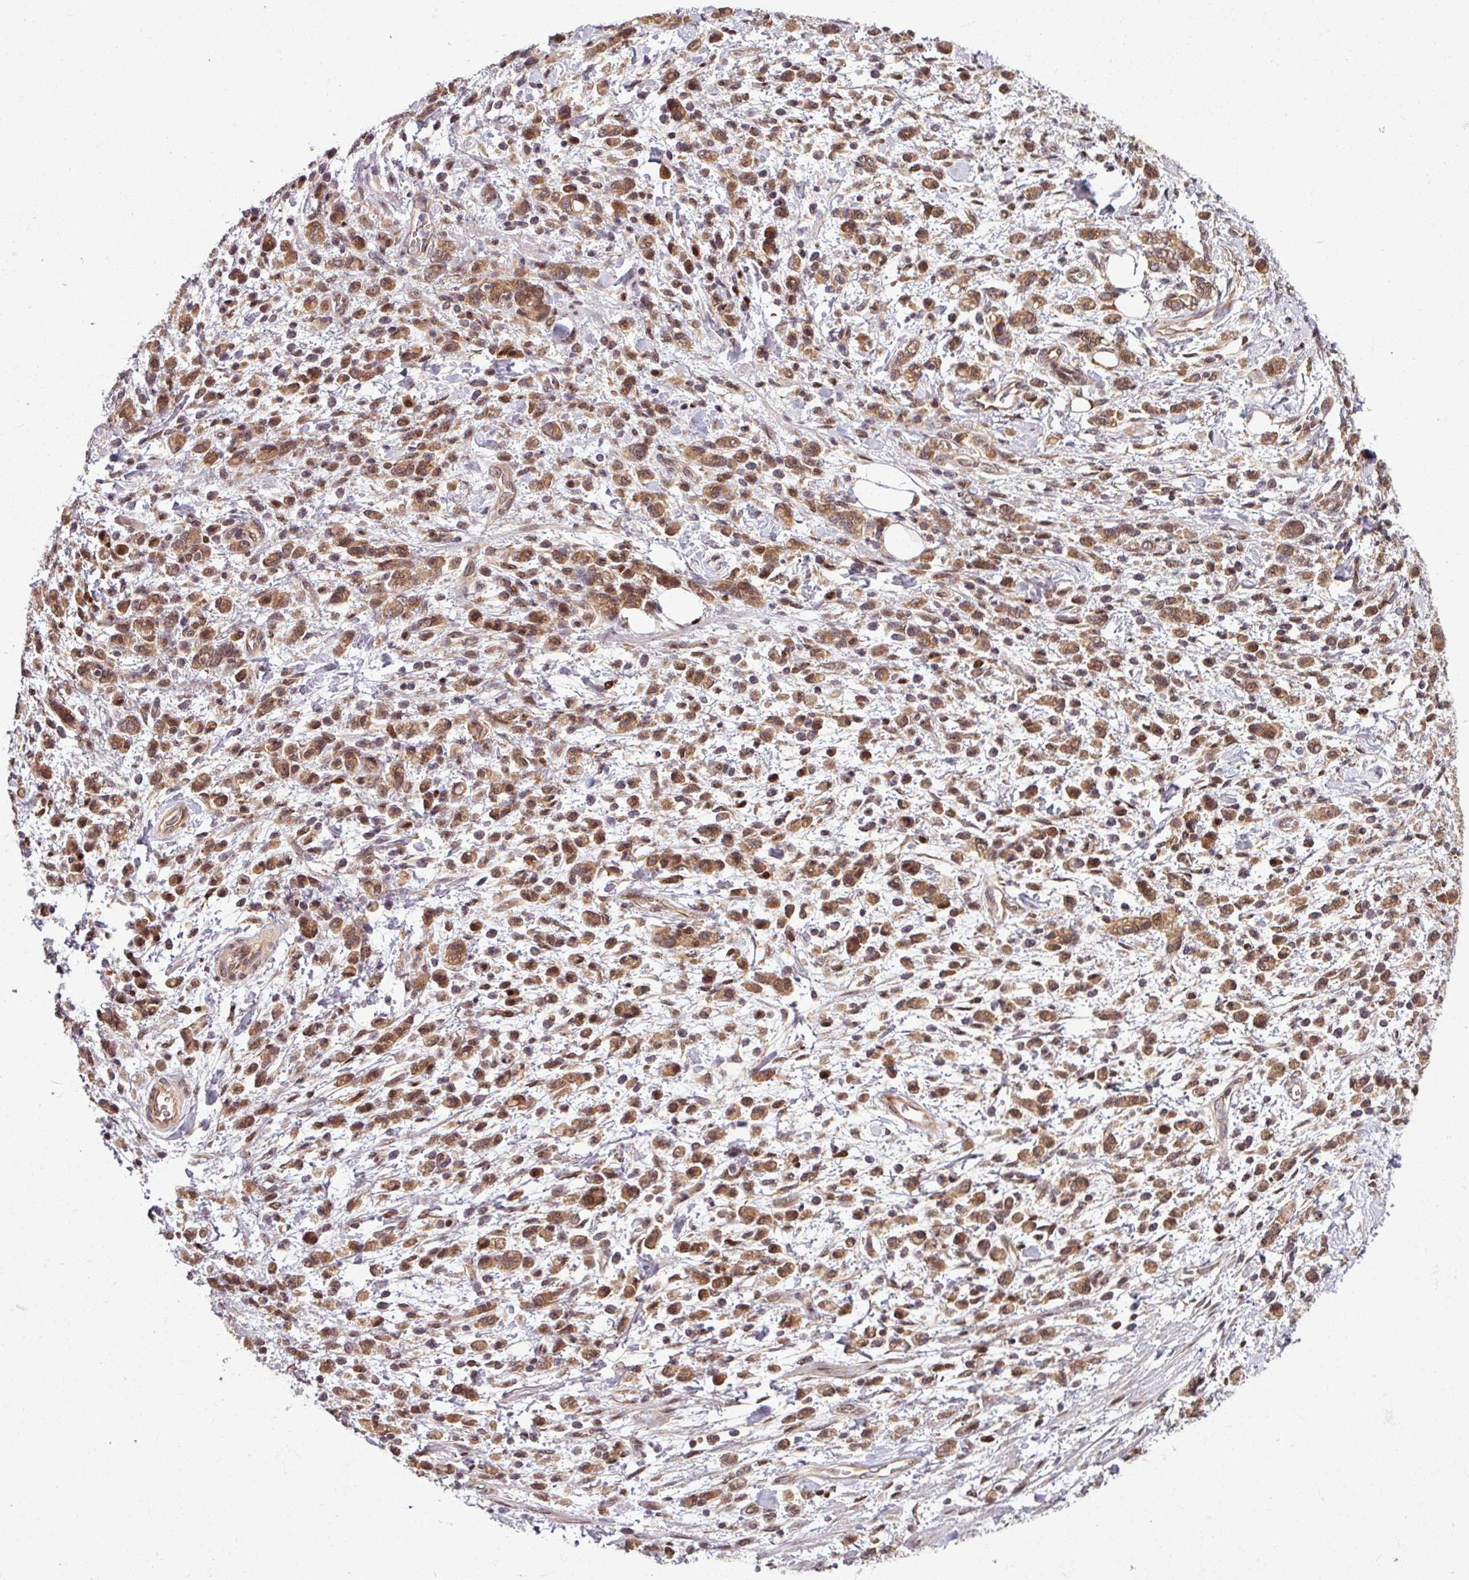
{"staining": {"intensity": "moderate", "quantity": ">75%", "location": "cytoplasmic/membranous,nuclear"}, "tissue": "stomach cancer", "cell_type": "Tumor cells", "image_type": "cancer", "snomed": [{"axis": "morphology", "description": "Adenocarcinoma, NOS"}, {"axis": "topography", "description": "Stomach"}], "caption": "Protein expression analysis of human stomach cancer (adenocarcinoma) reveals moderate cytoplasmic/membranous and nuclear staining in about >75% of tumor cells.", "gene": "KCTD11", "patient": {"sex": "male", "age": 77}}